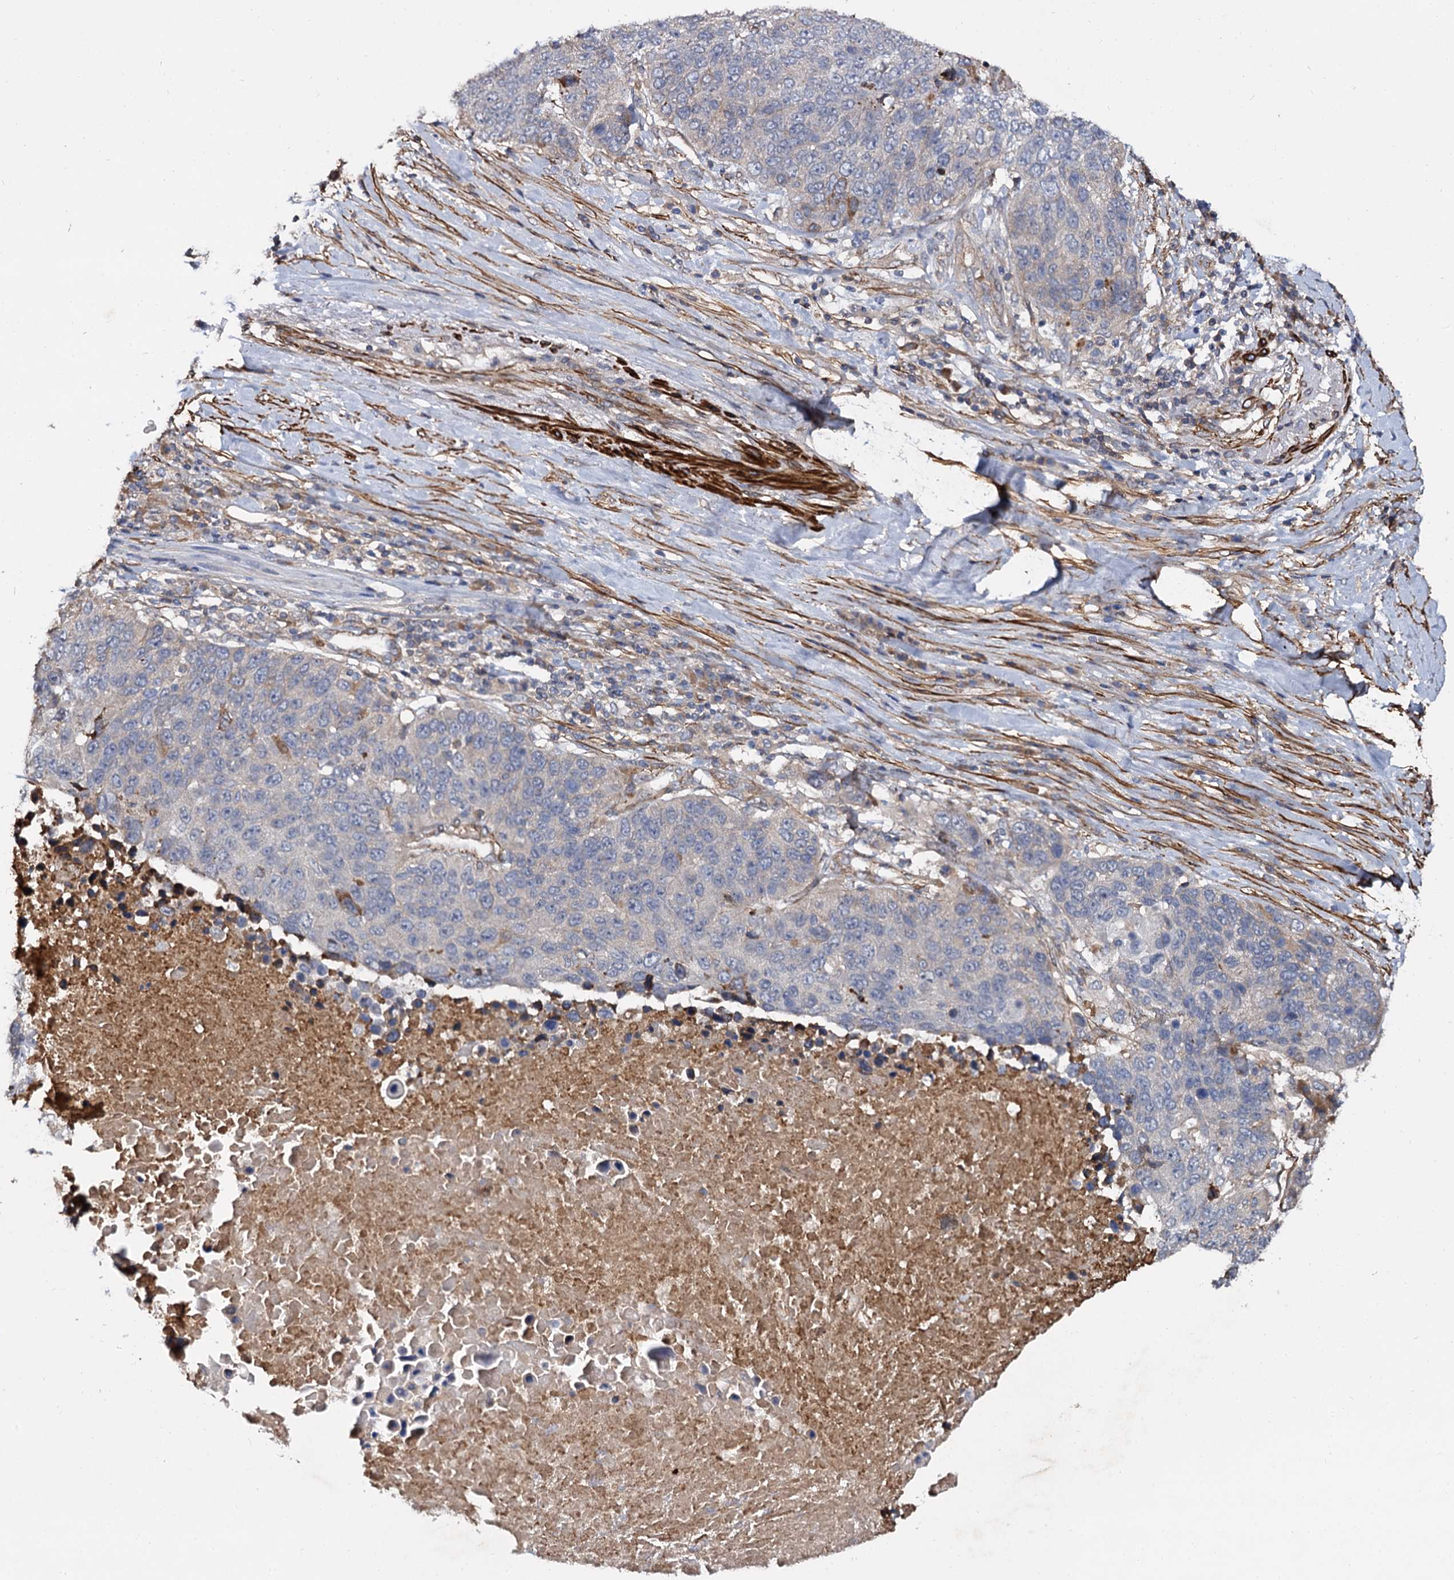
{"staining": {"intensity": "negative", "quantity": "none", "location": "none"}, "tissue": "lung cancer", "cell_type": "Tumor cells", "image_type": "cancer", "snomed": [{"axis": "morphology", "description": "Normal tissue, NOS"}, {"axis": "morphology", "description": "Squamous cell carcinoma, NOS"}, {"axis": "topography", "description": "Lymph node"}, {"axis": "topography", "description": "Lung"}], "caption": "Tumor cells are negative for protein expression in human lung squamous cell carcinoma. (DAB (3,3'-diaminobenzidine) immunohistochemistry visualized using brightfield microscopy, high magnification).", "gene": "ISM2", "patient": {"sex": "male", "age": 66}}